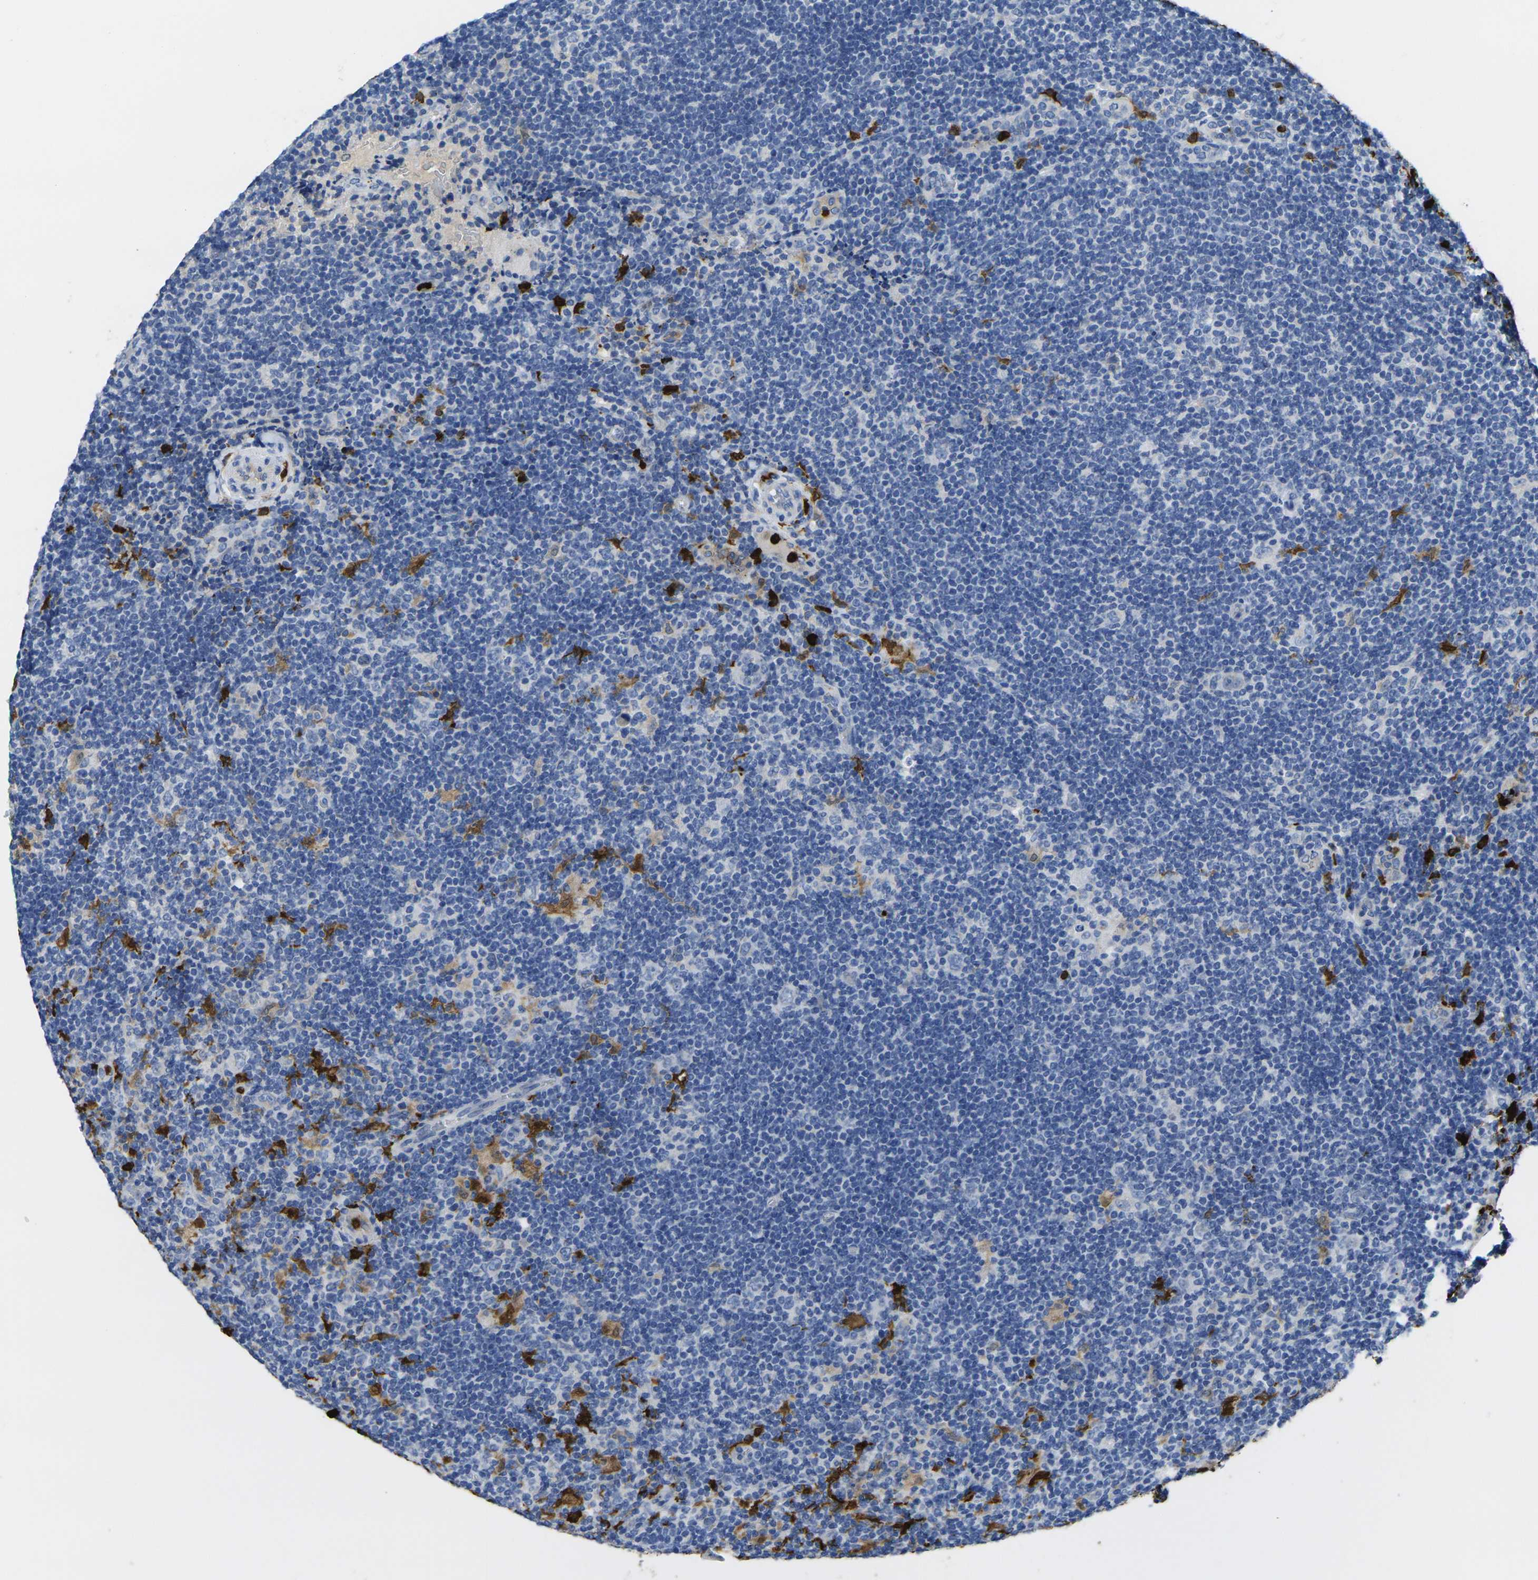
{"staining": {"intensity": "negative", "quantity": "none", "location": "none"}, "tissue": "lymphoma", "cell_type": "Tumor cells", "image_type": "cancer", "snomed": [{"axis": "morphology", "description": "Hodgkin's disease, NOS"}, {"axis": "topography", "description": "Lymph node"}], "caption": "An immunohistochemistry (IHC) image of Hodgkin's disease is shown. There is no staining in tumor cells of Hodgkin's disease.", "gene": "S100A9", "patient": {"sex": "female", "age": 57}}